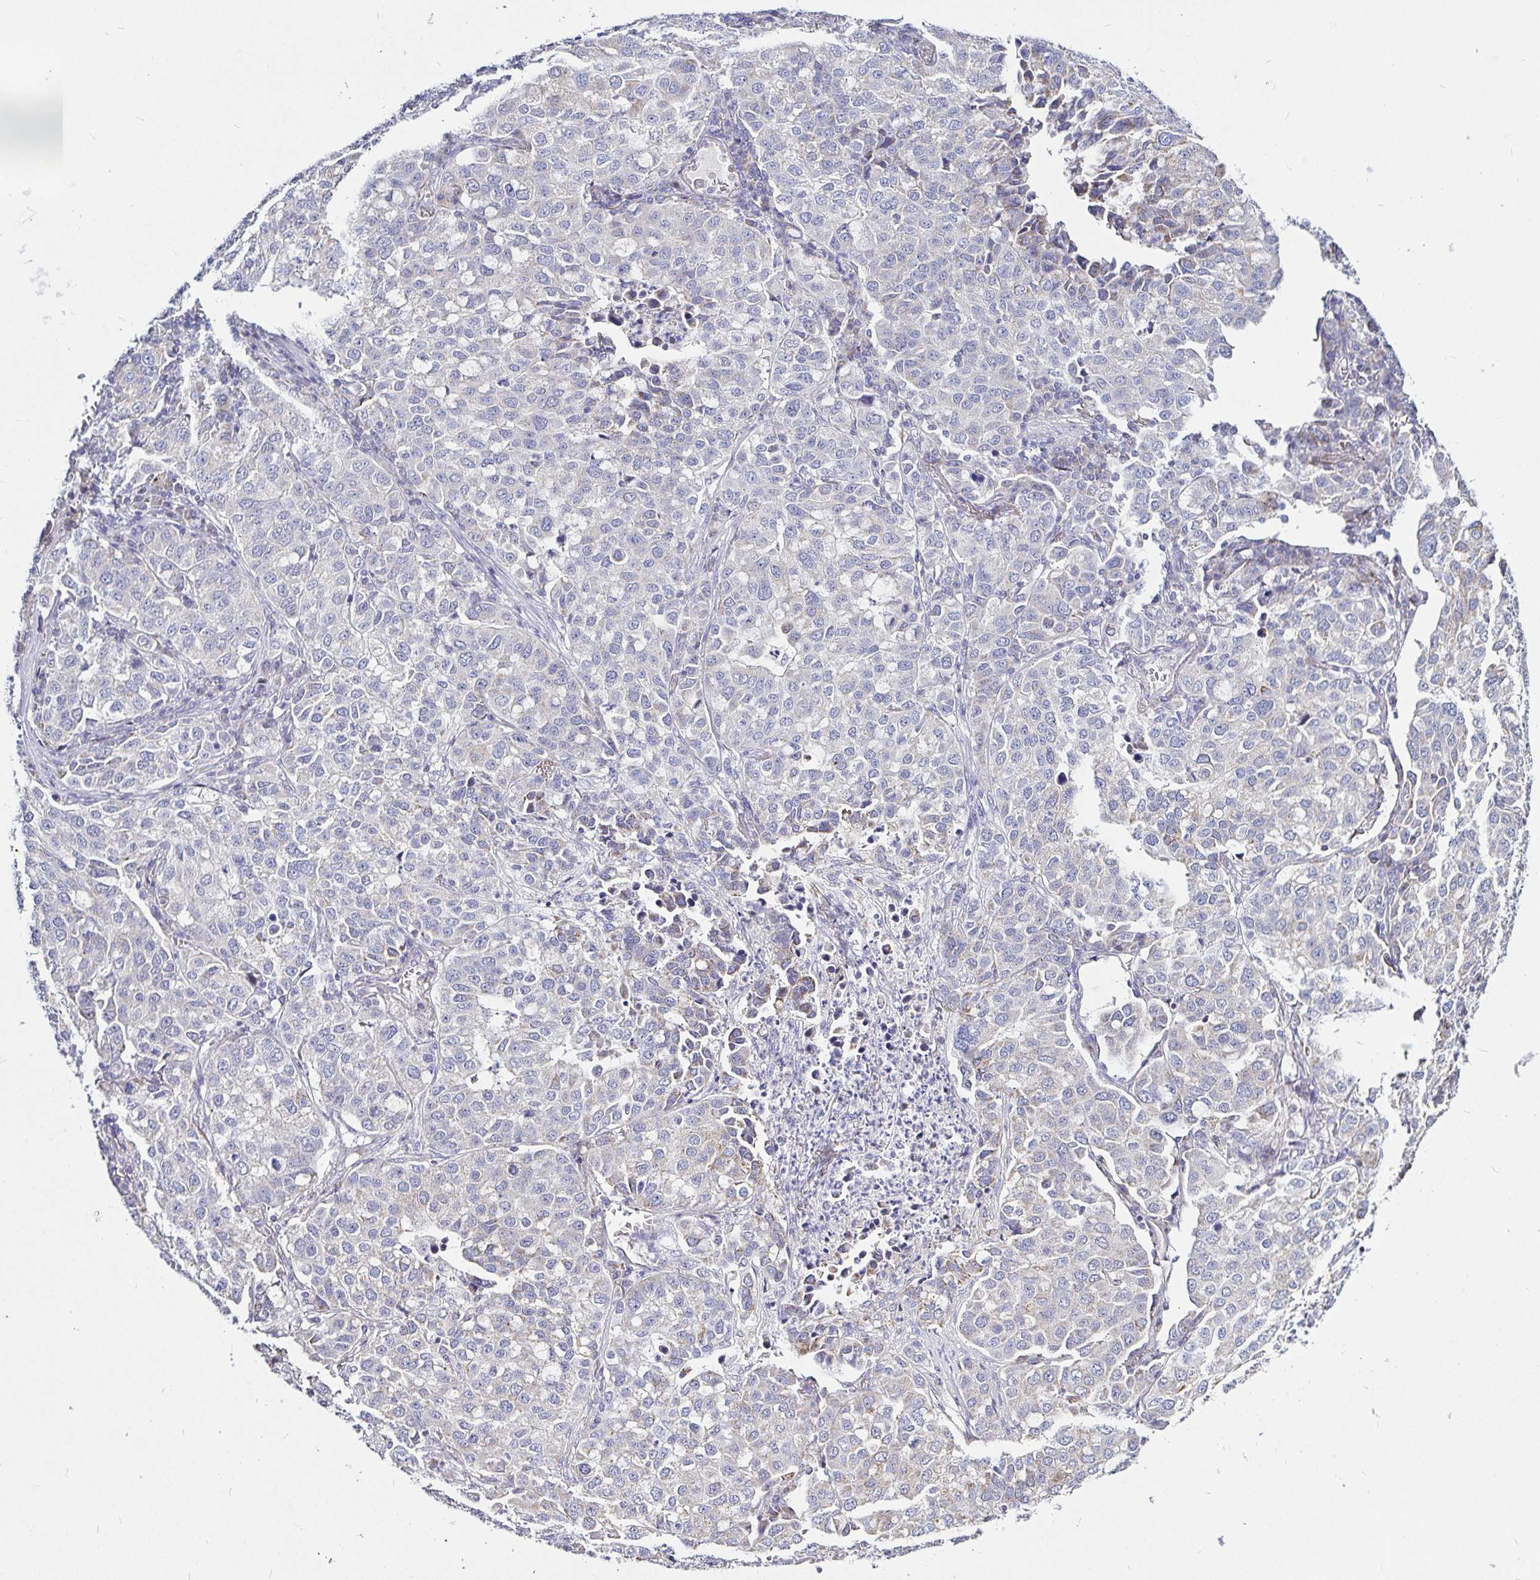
{"staining": {"intensity": "negative", "quantity": "none", "location": "none"}, "tissue": "lung cancer", "cell_type": "Tumor cells", "image_type": "cancer", "snomed": [{"axis": "morphology", "description": "Adenocarcinoma, NOS"}, {"axis": "morphology", "description": "Adenocarcinoma, metastatic, NOS"}, {"axis": "topography", "description": "Lymph node"}, {"axis": "topography", "description": "Lung"}], "caption": "High magnification brightfield microscopy of lung cancer (metastatic adenocarcinoma) stained with DAB (3,3'-diaminobenzidine) (brown) and counterstained with hematoxylin (blue): tumor cells show no significant staining.", "gene": "PGAM2", "patient": {"sex": "female", "age": 65}}